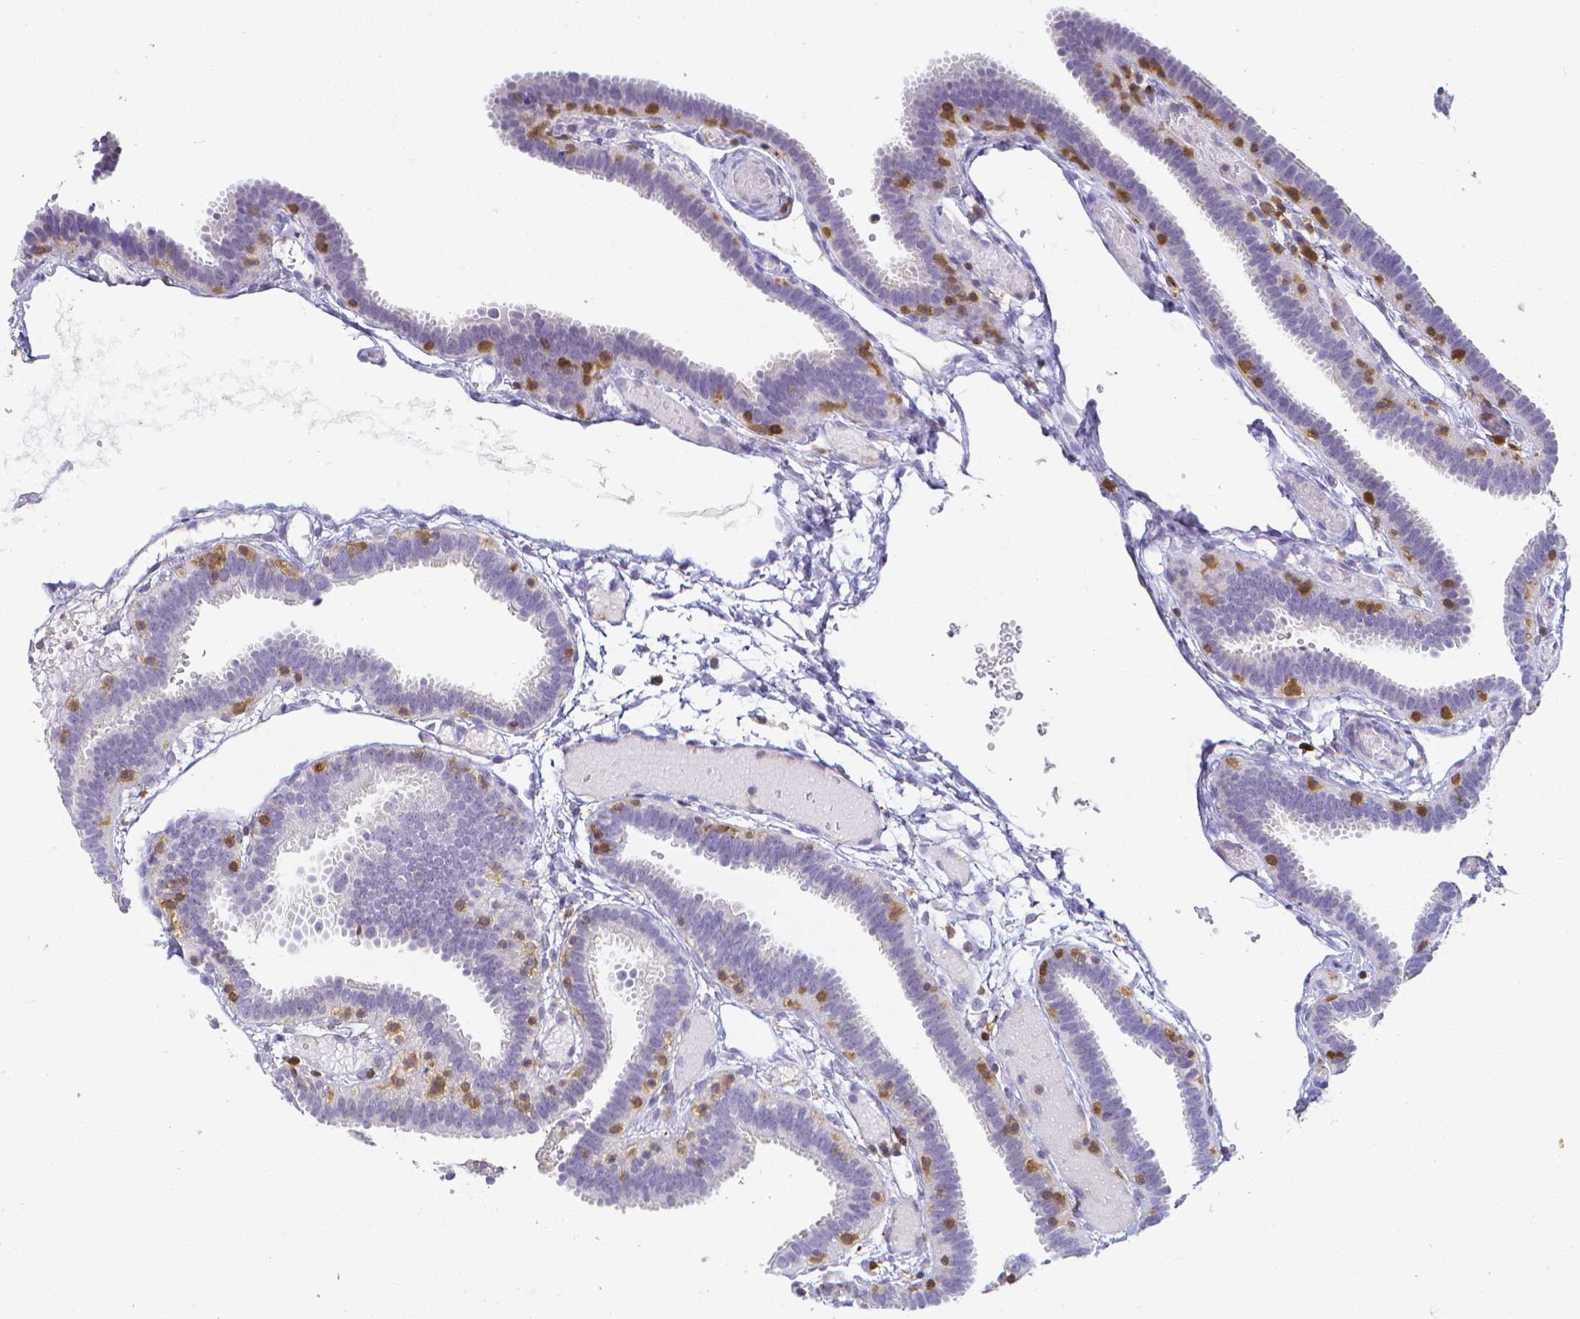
{"staining": {"intensity": "negative", "quantity": "none", "location": "none"}, "tissue": "fallopian tube", "cell_type": "Glandular cells", "image_type": "normal", "snomed": [{"axis": "morphology", "description": "Normal tissue, NOS"}, {"axis": "topography", "description": "Fallopian tube"}], "caption": "The photomicrograph shows no staining of glandular cells in normal fallopian tube. Nuclei are stained in blue.", "gene": "COTL1", "patient": {"sex": "female", "age": 37}}